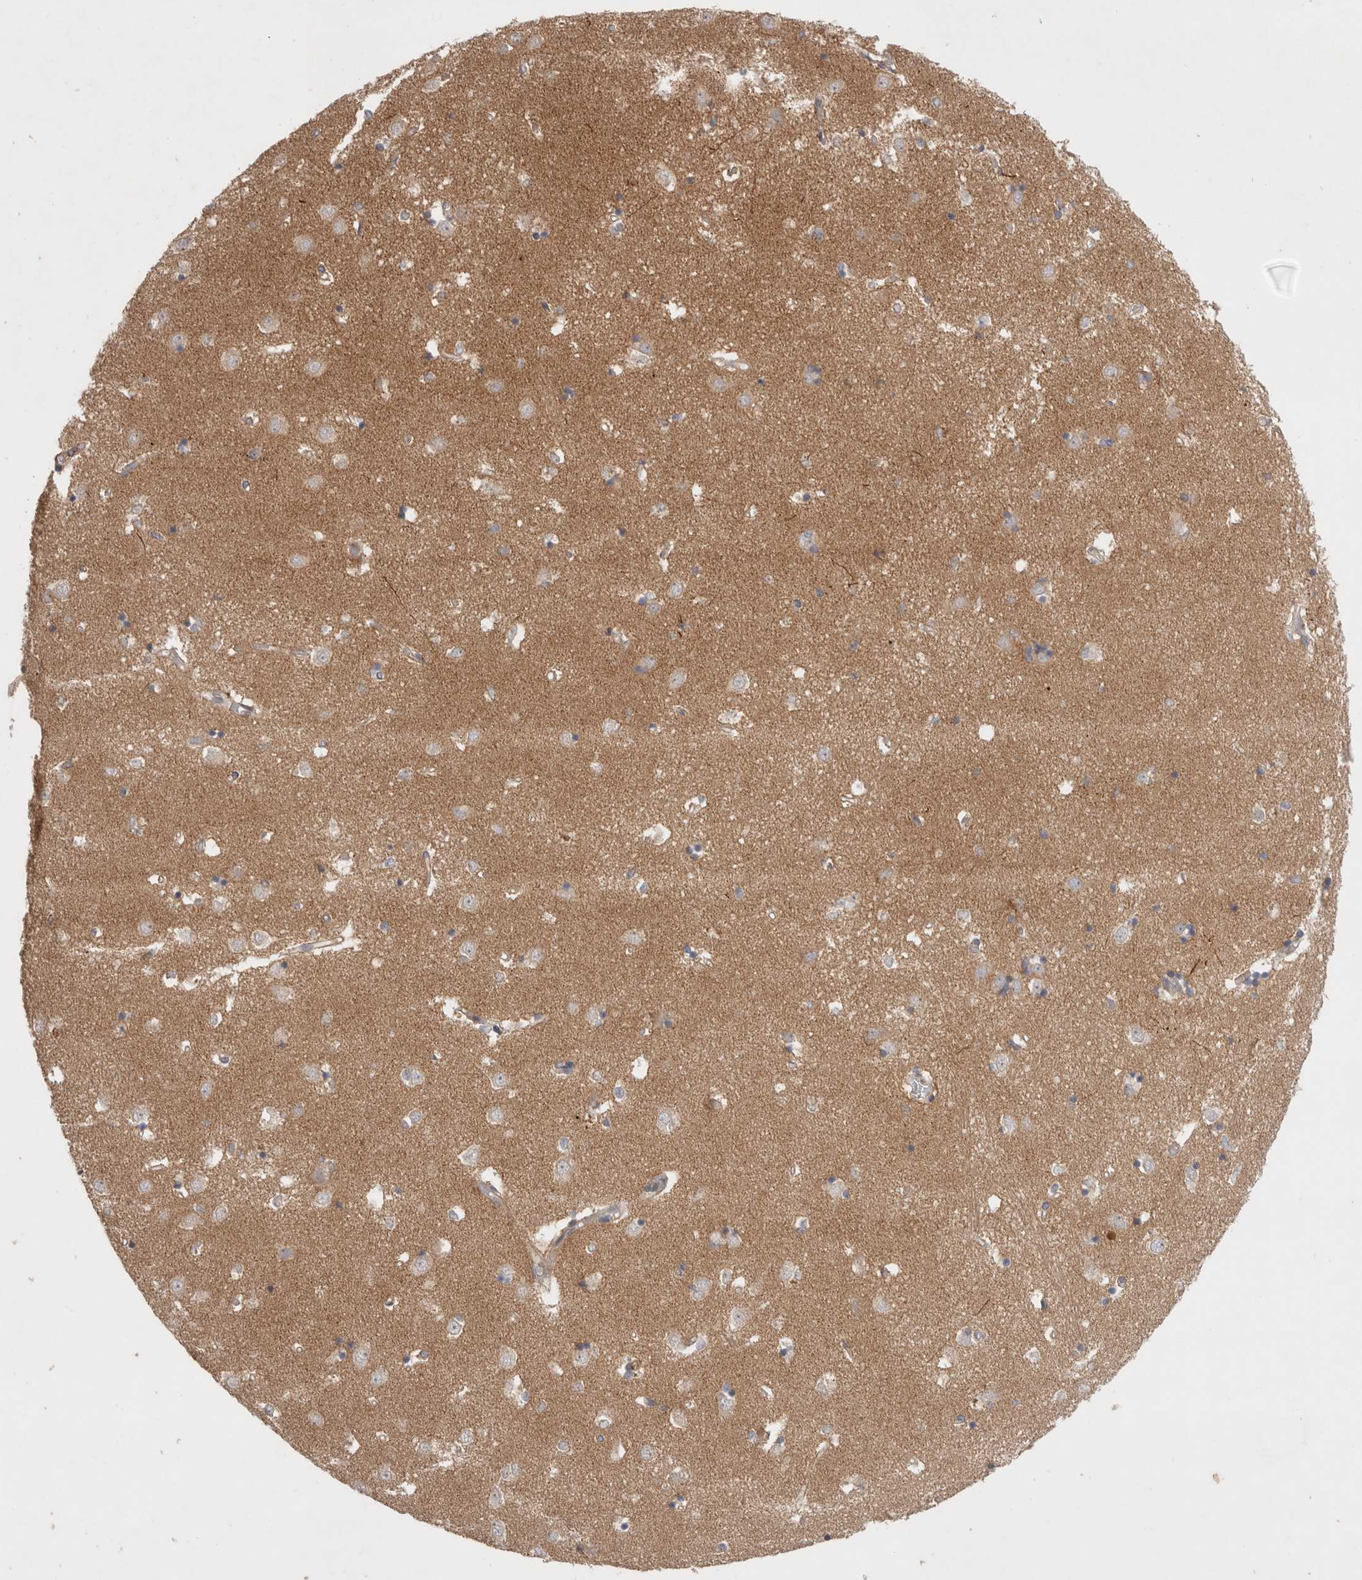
{"staining": {"intensity": "moderate", "quantity": "<25%", "location": "cytoplasmic/membranous"}, "tissue": "caudate", "cell_type": "Glial cells", "image_type": "normal", "snomed": [{"axis": "morphology", "description": "Normal tissue, NOS"}, {"axis": "topography", "description": "Lateral ventricle wall"}], "caption": "The micrograph exhibits staining of unremarkable caudate, revealing moderate cytoplasmic/membranous protein positivity (brown color) within glial cells.", "gene": "SLC29A1", "patient": {"sex": "male", "age": 45}}